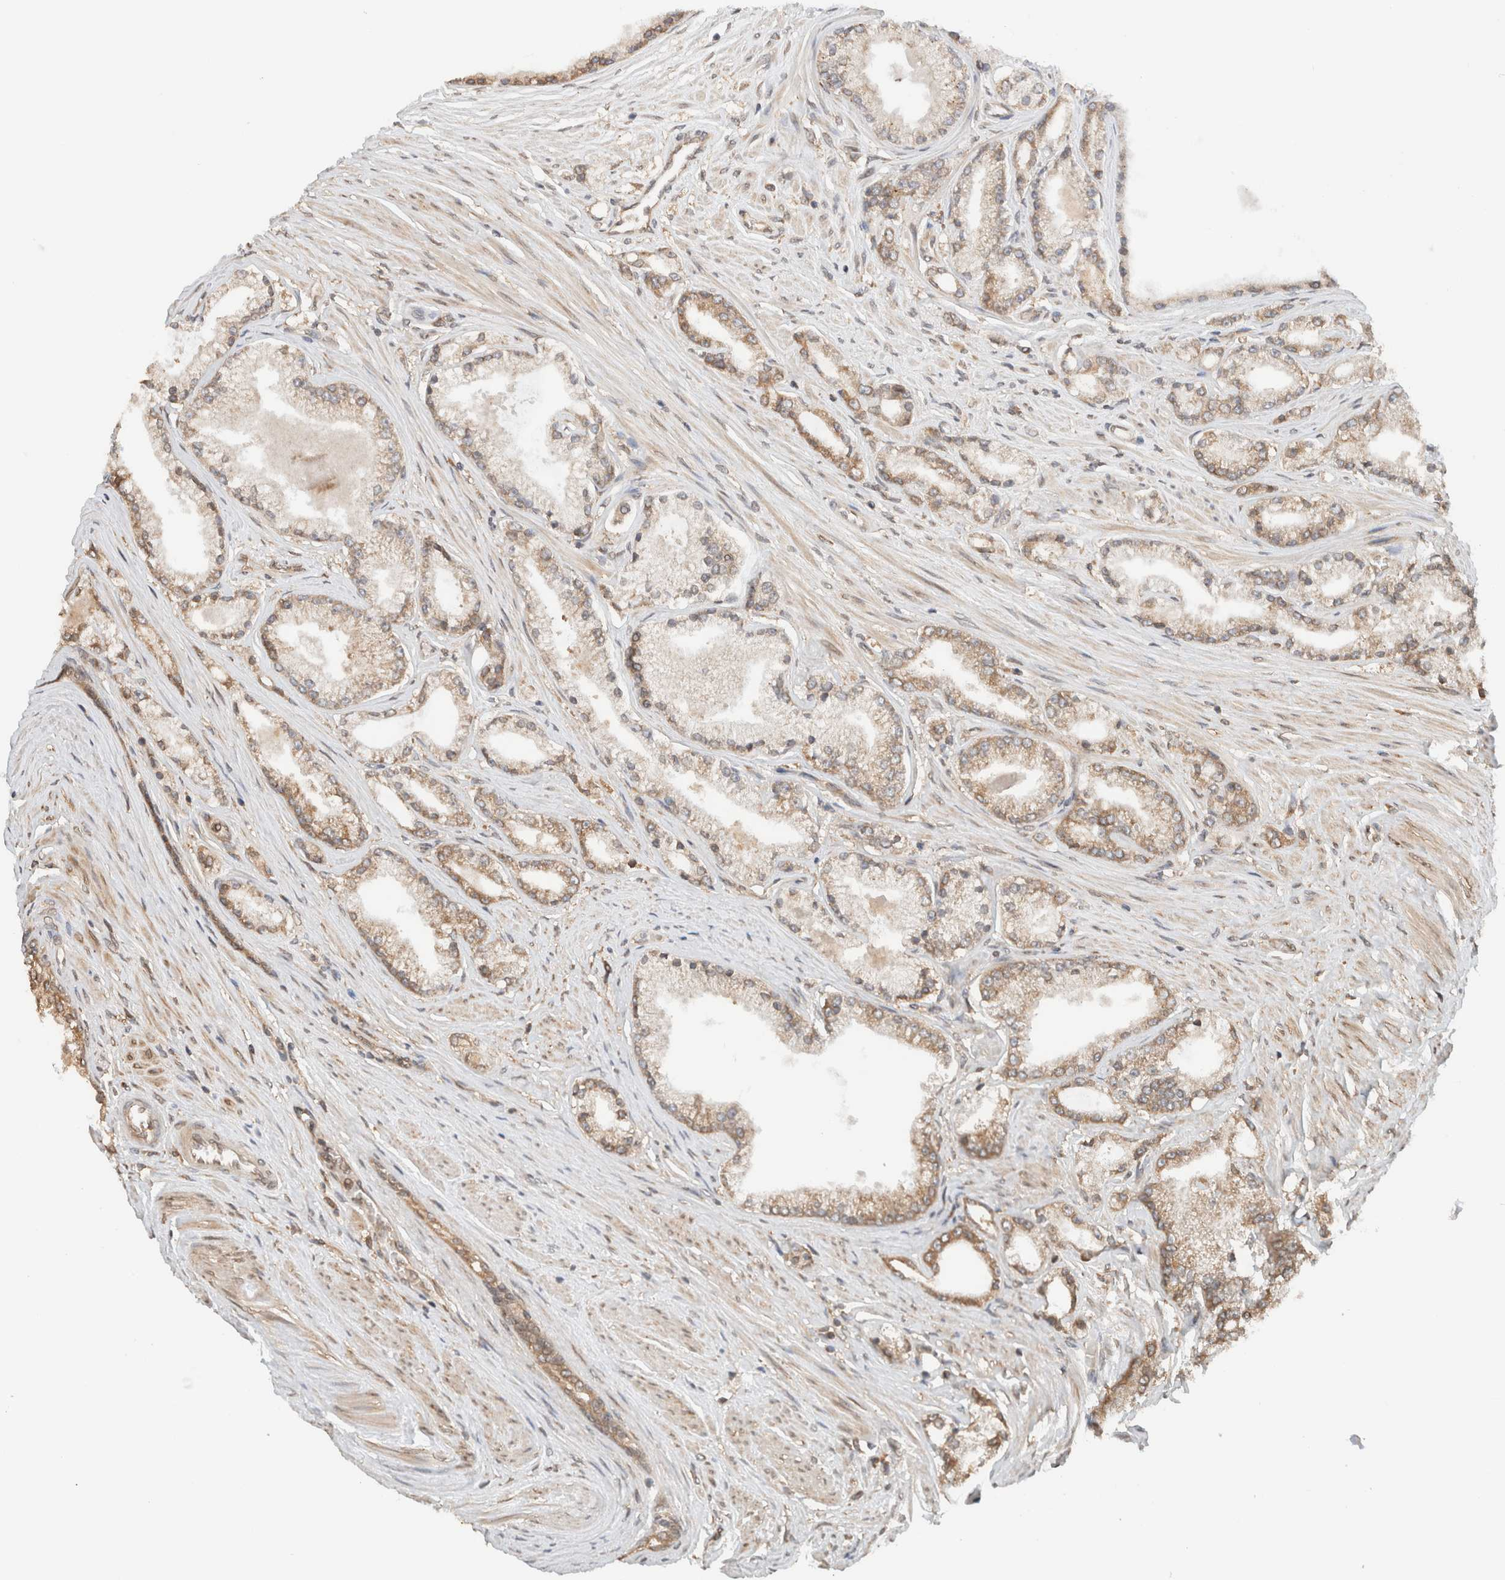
{"staining": {"intensity": "moderate", "quantity": ">75%", "location": "cytoplasmic/membranous"}, "tissue": "prostate cancer", "cell_type": "Tumor cells", "image_type": "cancer", "snomed": [{"axis": "morphology", "description": "Adenocarcinoma, High grade"}, {"axis": "topography", "description": "Prostate"}], "caption": "An image showing moderate cytoplasmic/membranous staining in about >75% of tumor cells in prostate high-grade adenocarcinoma, as visualized by brown immunohistochemical staining.", "gene": "ARFGEF2", "patient": {"sex": "male", "age": 71}}